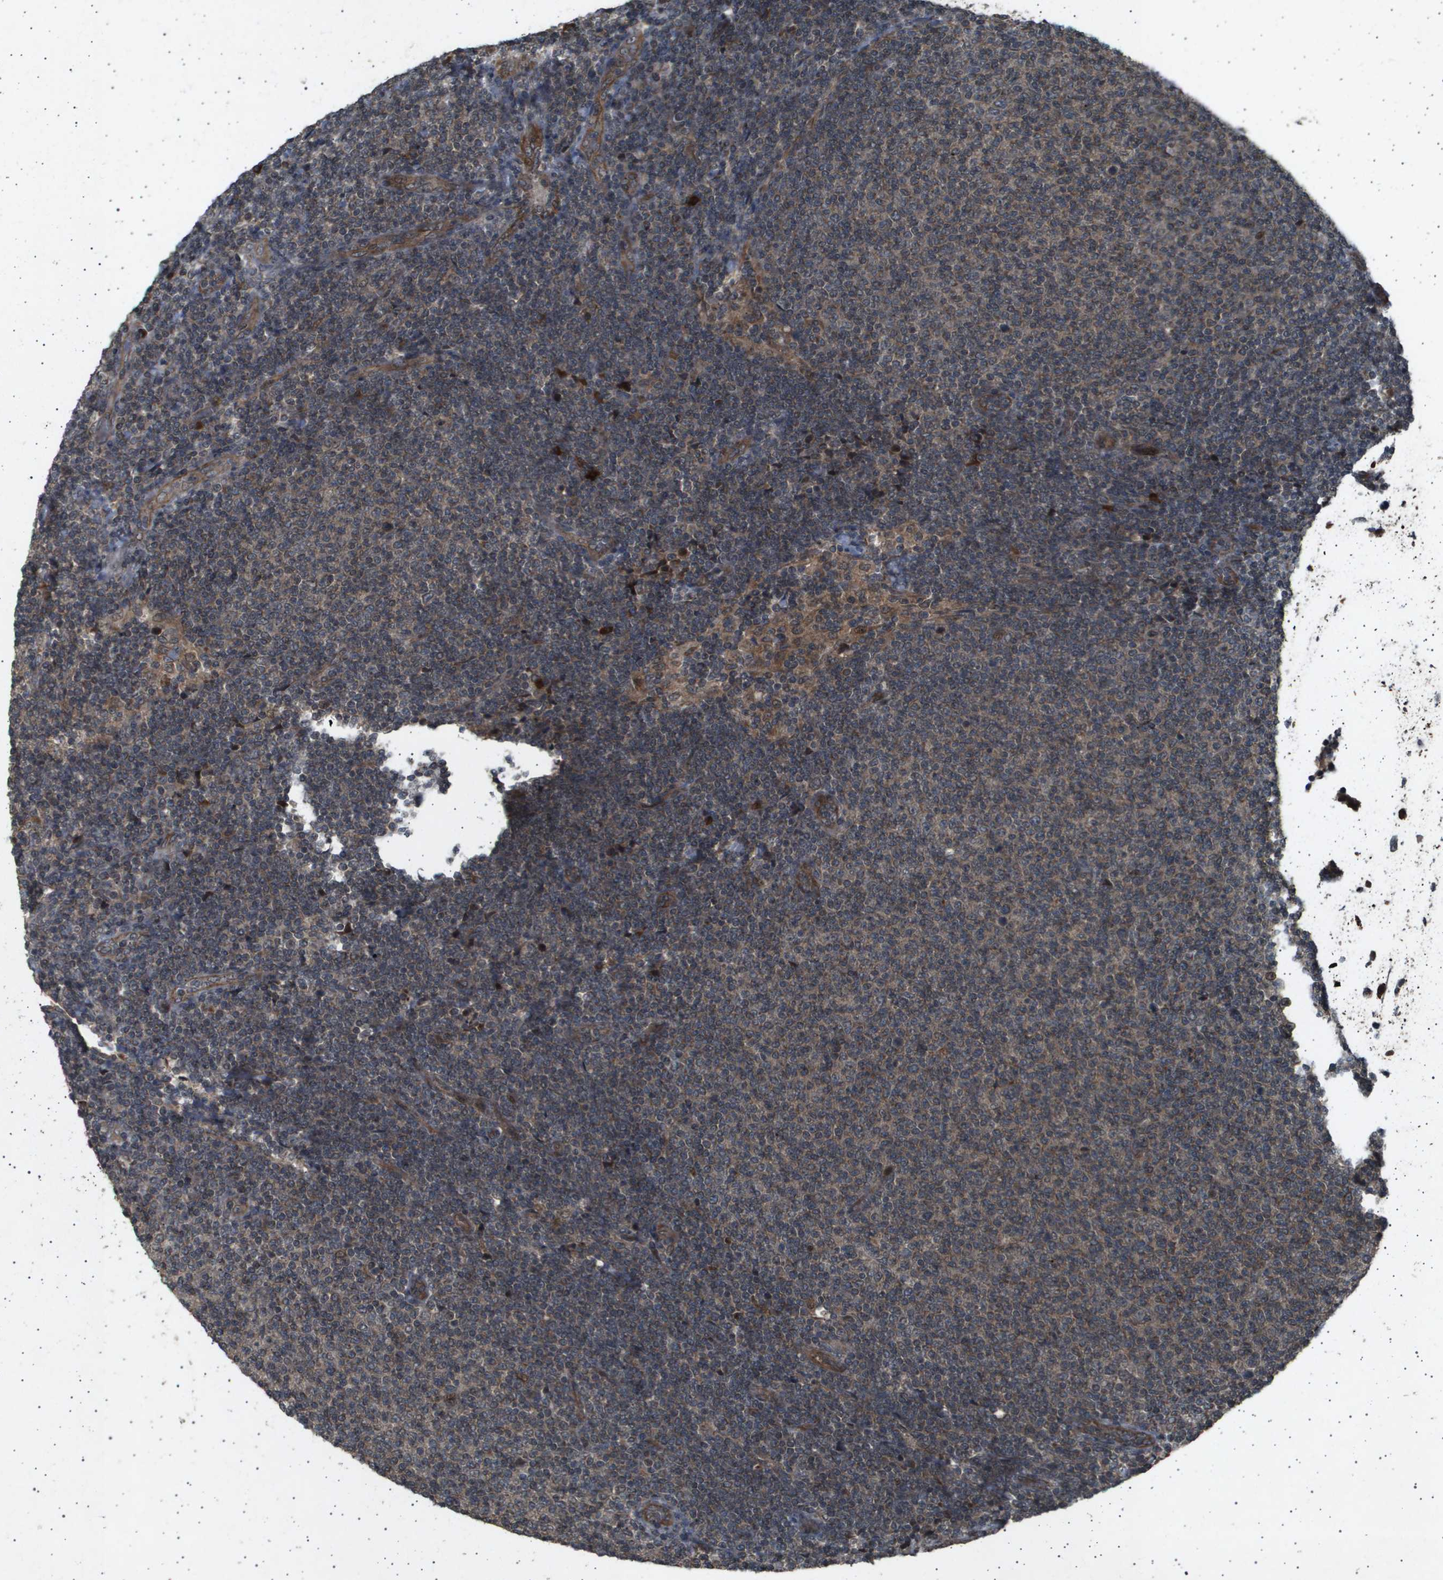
{"staining": {"intensity": "weak", "quantity": ">75%", "location": "cytoplasmic/membranous"}, "tissue": "lymphoma", "cell_type": "Tumor cells", "image_type": "cancer", "snomed": [{"axis": "morphology", "description": "Malignant lymphoma, non-Hodgkin's type, Low grade"}, {"axis": "topography", "description": "Lymph node"}], "caption": "Malignant lymphoma, non-Hodgkin's type (low-grade) was stained to show a protein in brown. There is low levels of weak cytoplasmic/membranous staining in about >75% of tumor cells.", "gene": "TNRC6A", "patient": {"sex": "male", "age": 66}}